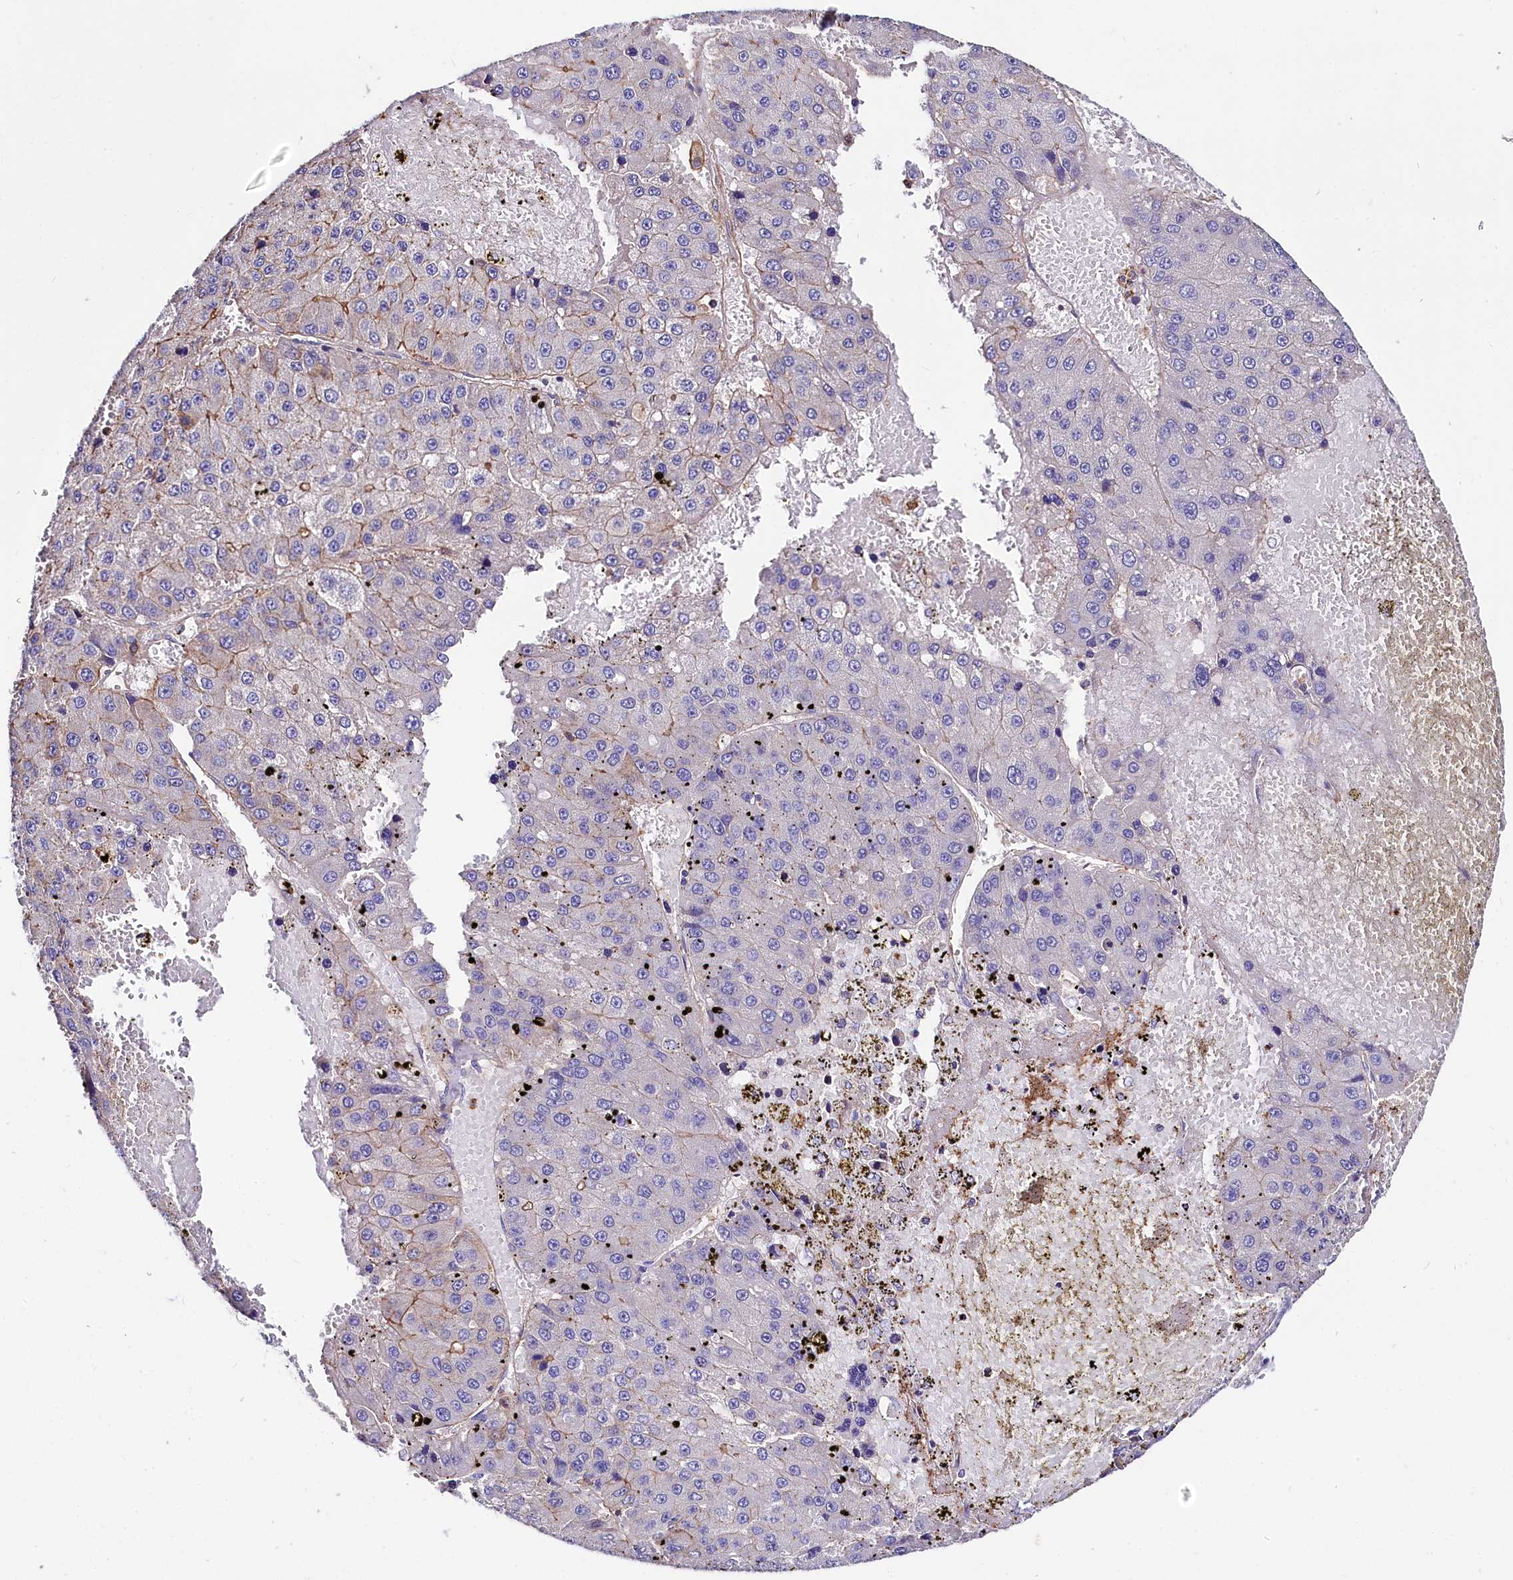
{"staining": {"intensity": "negative", "quantity": "none", "location": "none"}, "tissue": "liver cancer", "cell_type": "Tumor cells", "image_type": "cancer", "snomed": [{"axis": "morphology", "description": "Carcinoma, Hepatocellular, NOS"}, {"axis": "topography", "description": "Liver"}], "caption": "This is an IHC image of liver hepatocellular carcinoma. There is no staining in tumor cells.", "gene": "FCHSD2", "patient": {"sex": "female", "age": 73}}